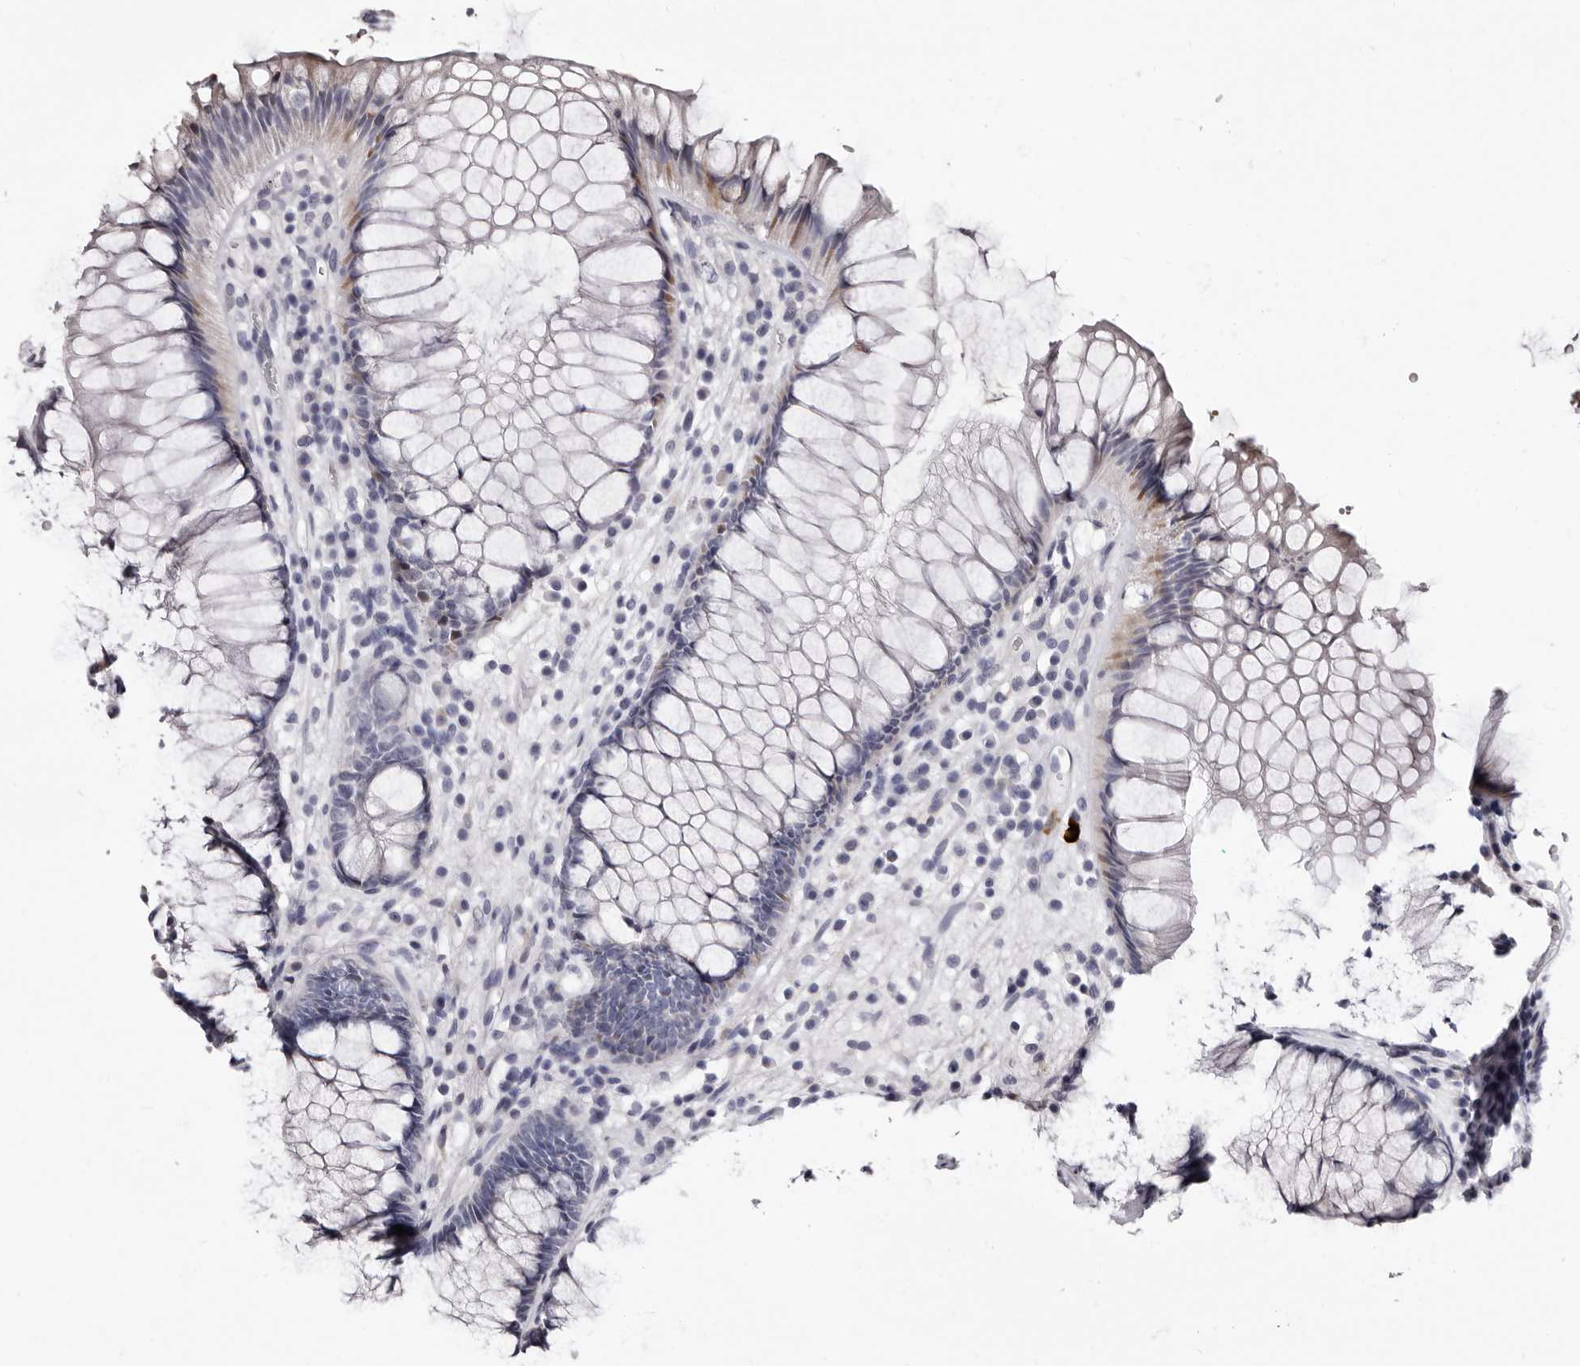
{"staining": {"intensity": "negative", "quantity": "none", "location": "none"}, "tissue": "rectum", "cell_type": "Glandular cells", "image_type": "normal", "snomed": [{"axis": "morphology", "description": "Normal tissue, NOS"}, {"axis": "topography", "description": "Rectum"}], "caption": "This is an immunohistochemistry micrograph of unremarkable rectum. There is no expression in glandular cells.", "gene": "BPGM", "patient": {"sex": "male", "age": 51}}